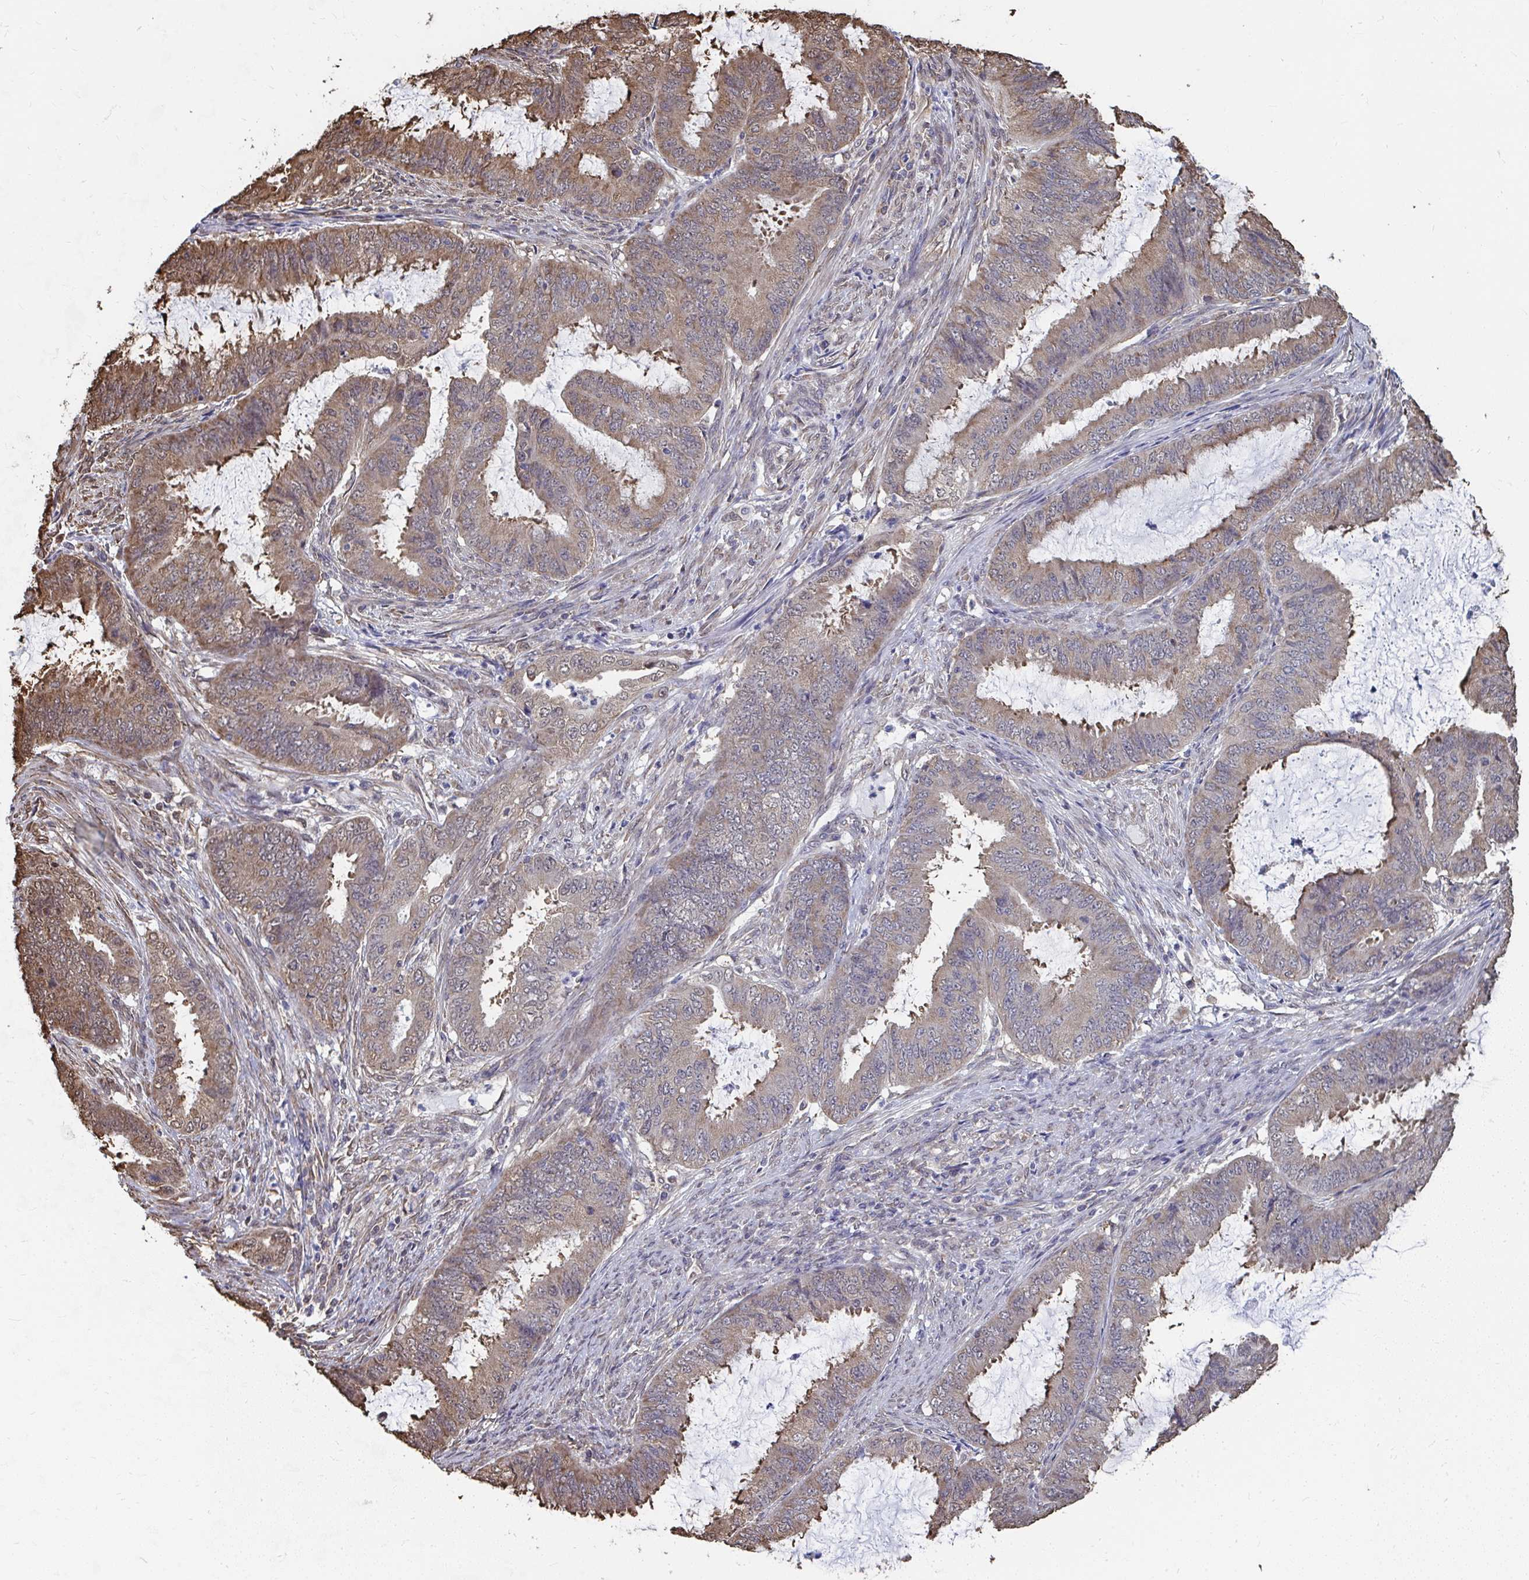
{"staining": {"intensity": "moderate", "quantity": "<25%", "location": "cytoplasmic/membranous"}, "tissue": "endometrial cancer", "cell_type": "Tumor cells", "image_type": "cancer", "snomed": [{"axis": "morphology", "description": "Adenocarcinoma, NOS"}, {"axis": "topography", "description": "Endometrium"}], "caption": "Immunohistochemistry (IHC) (DAB (3,3'-diaminobenzidine)) staining of human adenocarcinoma (endometrial) displays moderate cytoplasmic/membranous protein positivity in approximately <25% of tumor cells.", "gene": "SYNCRIP", "patient": {"sex": "female", "age": 51}}